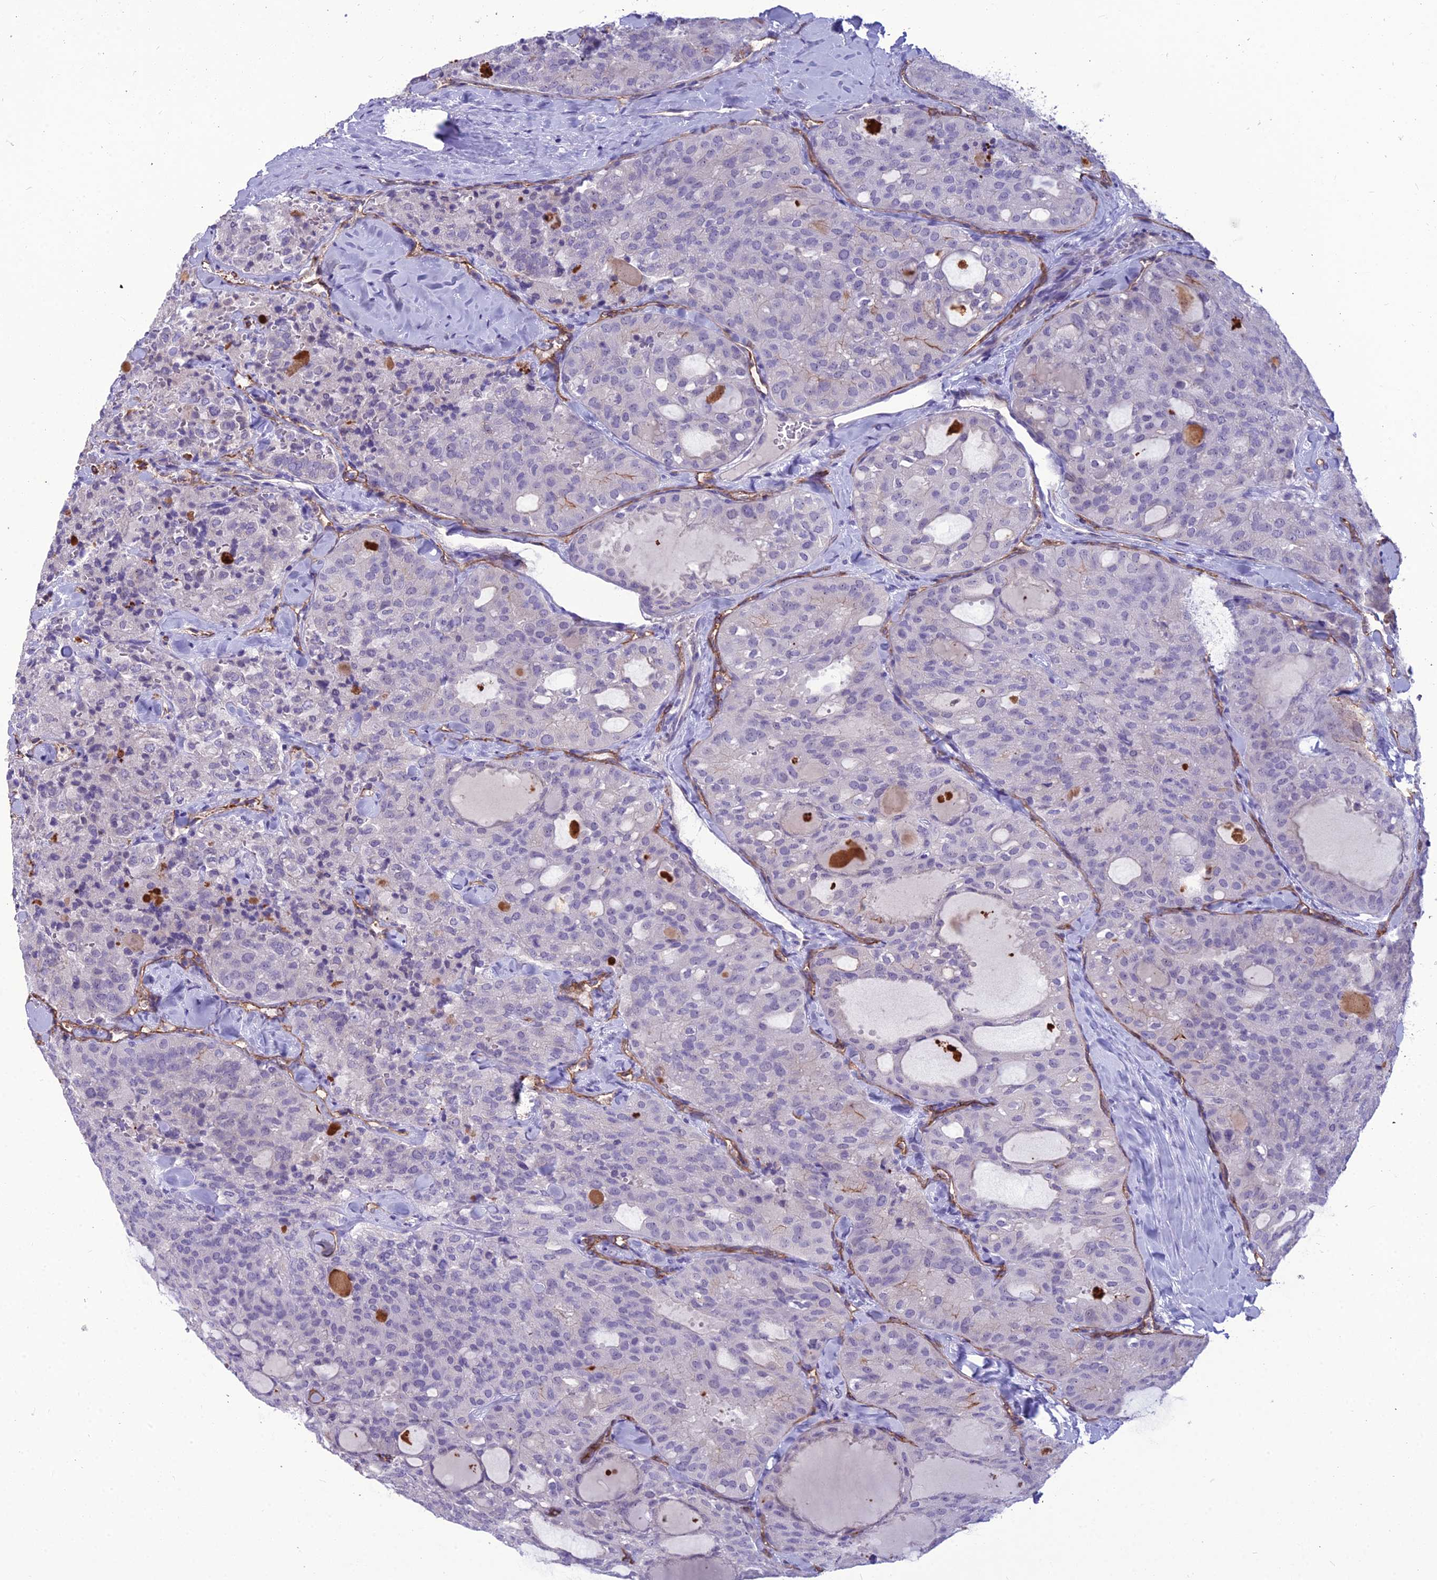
{"staining": {"intensity": "negative", "quantity": "none", "location": "none"}, "tissue": "thyroid cancer", "cell_type": "Tumor cells", "image_type": "cancer", "snomed": [{"axis": "morphology", "description": "Follicular adenoma carcinoma, NOS"}, {"axis": "topography", "description": "Thyroid gland"}], "caption": "This is an immunohistochemistry (IHC) histopathology image of human follicular adenoma carcinoma (thyroid). There is no staining in tumor cells.", "gene": "BBS7", "patient": {"sex": "male", "age": 75}}